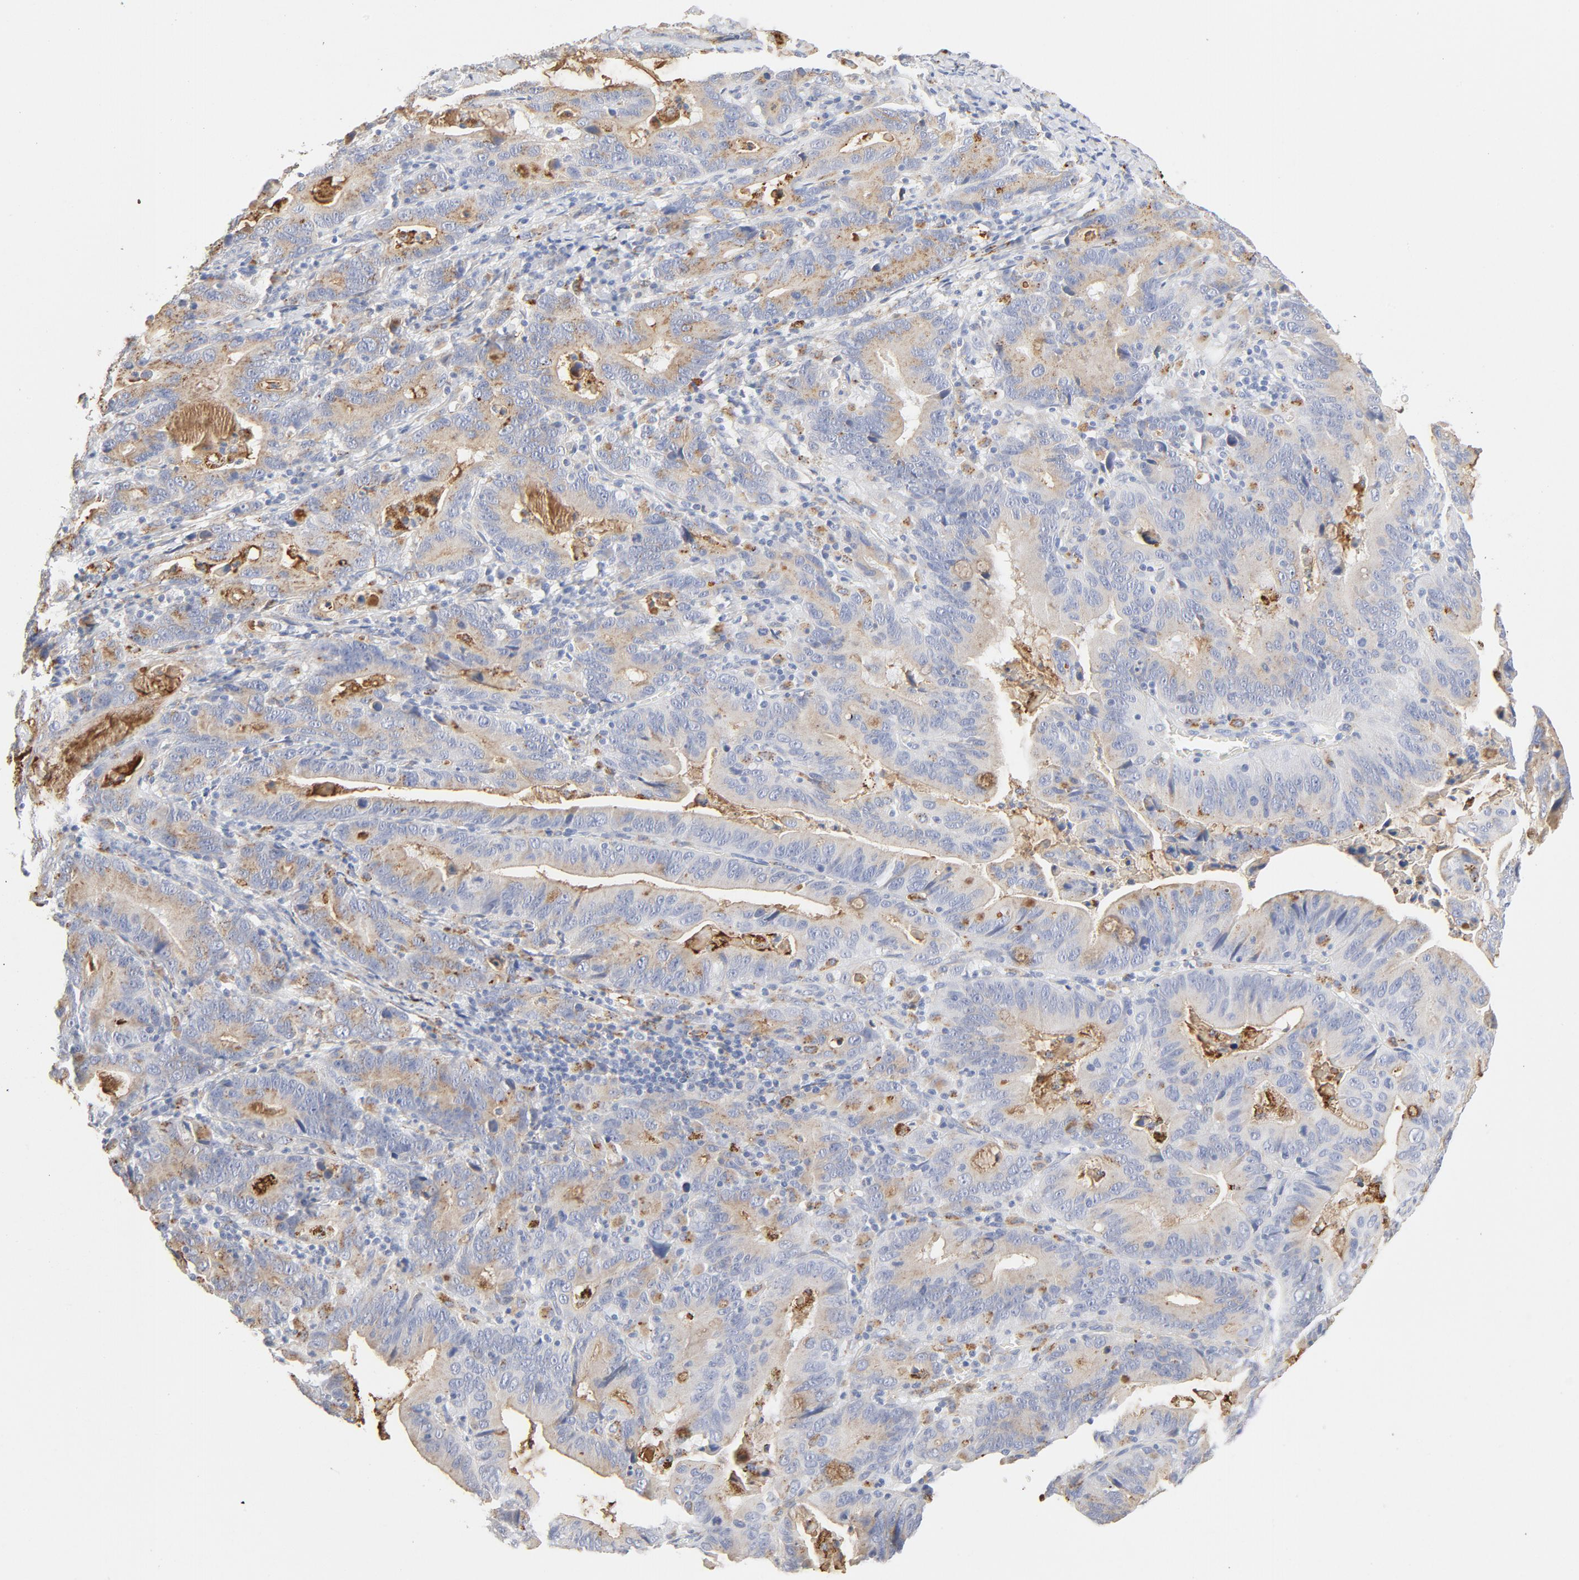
{"staining": {"intensity": "moderate", "quantity": "25%-75%", "location": "cytoplasmic/membranous"}, "tissue": "stomach cancer", "cell_type": "Tumor cells", "image_type": "cancer", "snomed": [{"axis": "morphology", "description": "Adenocarcinoma, NOS"}, {"axis": "topography", "description": "Stomach, upper"}], "caption": "IHC histopathology image of neoplastic tissue: stomach cancer (adenocarcinoma) stained using immunohistochemistry displays medium levels of moderate protein expression localized specifically in the cytoplasmic/membranous of tumor cells, appearing as a cytoplasmic/membranous brown color.", "gene": "MAGEB17", "patient": {"sex": "male", "age": 63}}